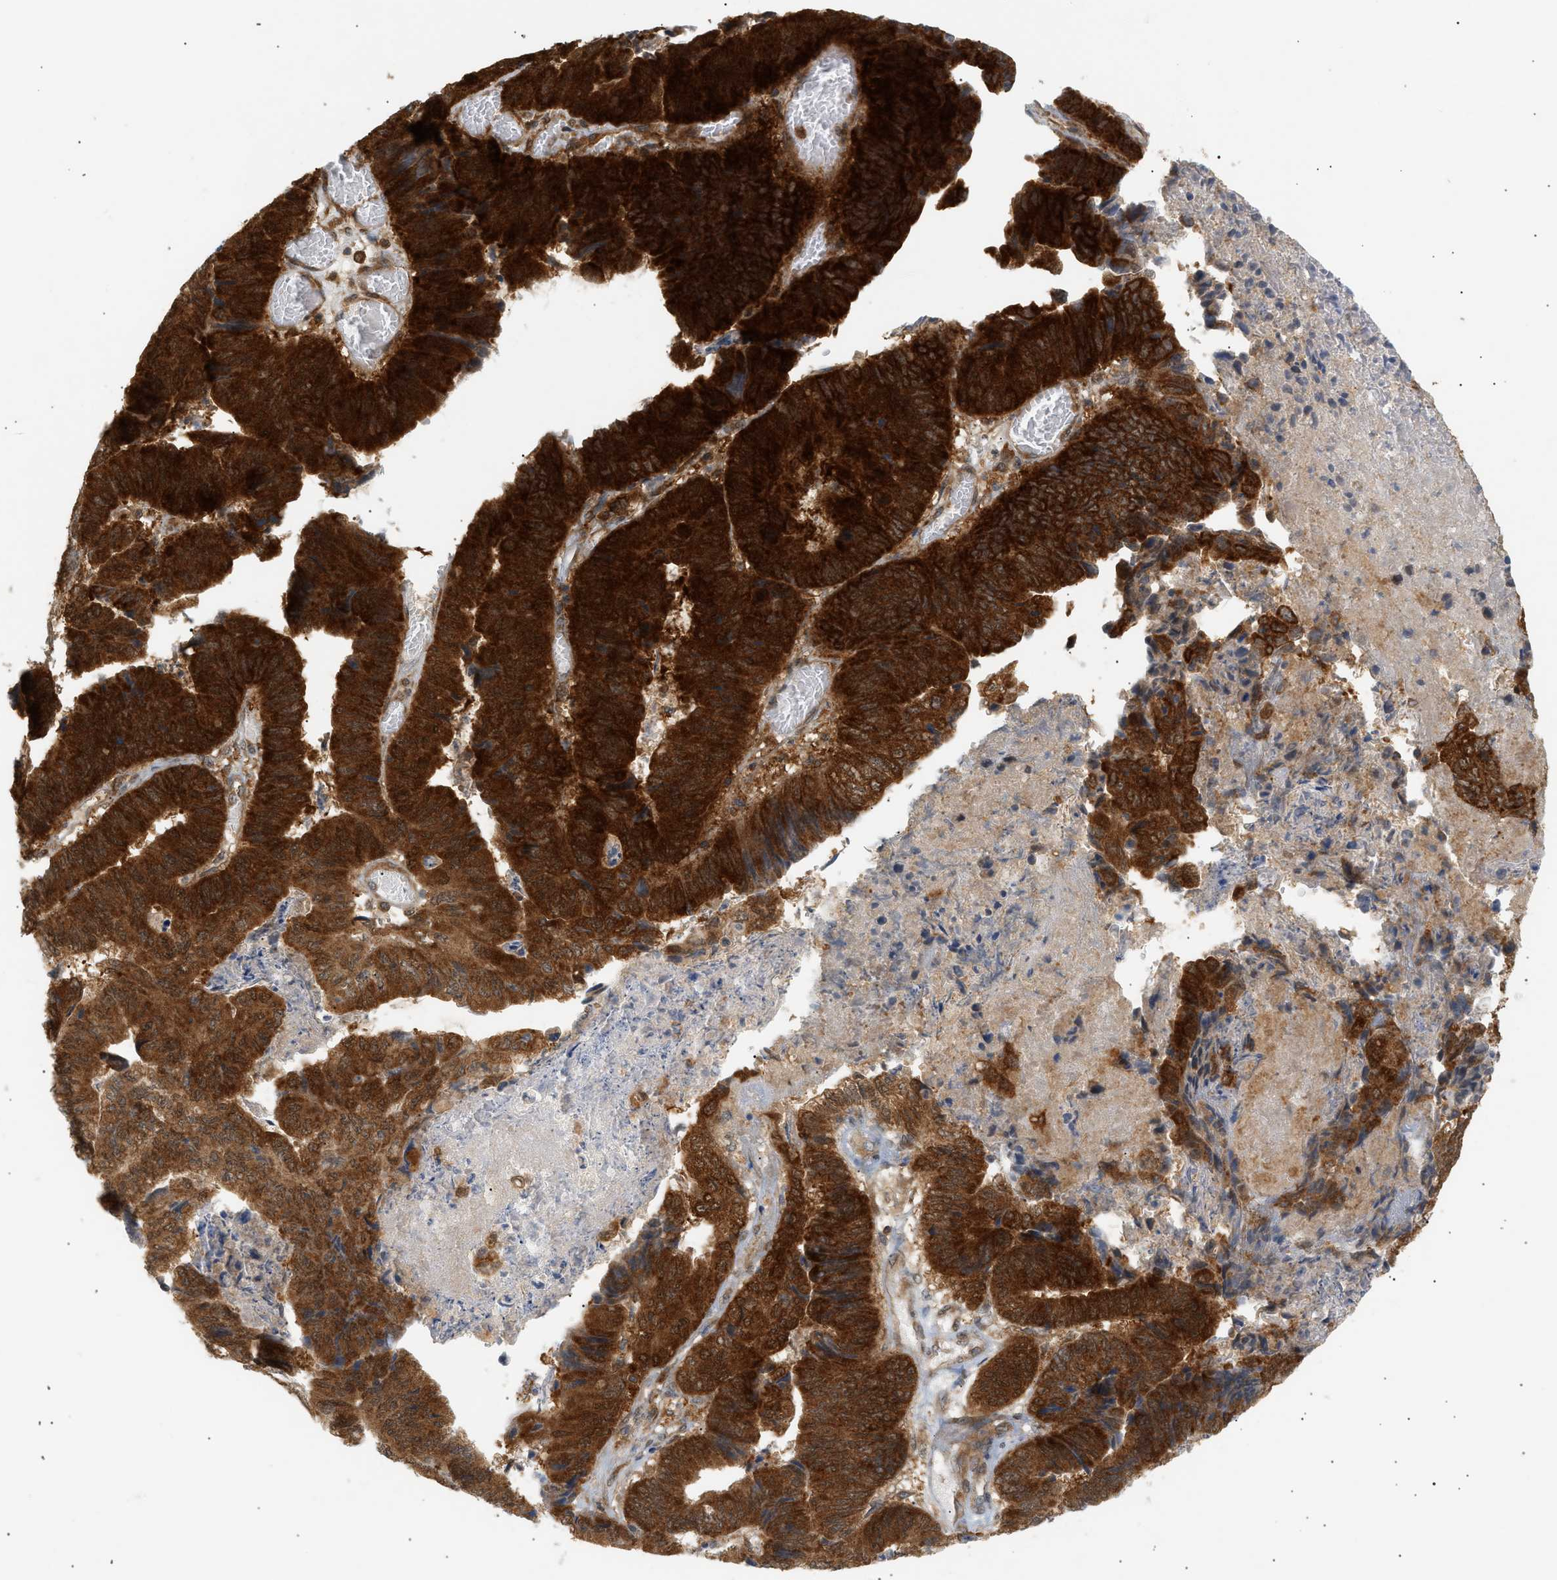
{"staining": {"intensity": "strong", "quantity": ">75%", "location": "cytoplasmic/membranous"}, "tissue": "stomach cancer", "cell_type": "Tumor cells", "image_type": "cancer", "snomed": [{"axis": "morphology", "description": "Adenocarcinoma, NOS"}, {"axis": "topography", "description": "Stomach, lower"}], "caption": "Approximately >75% of tumor cells in human adenocarcinoma (stomach) show strong cytoplasmic/membranous protein expression as visualized by brown immunohistochemical staining.", "gene": "SHC1", "patient": {"sex": "male", "age": 77}}